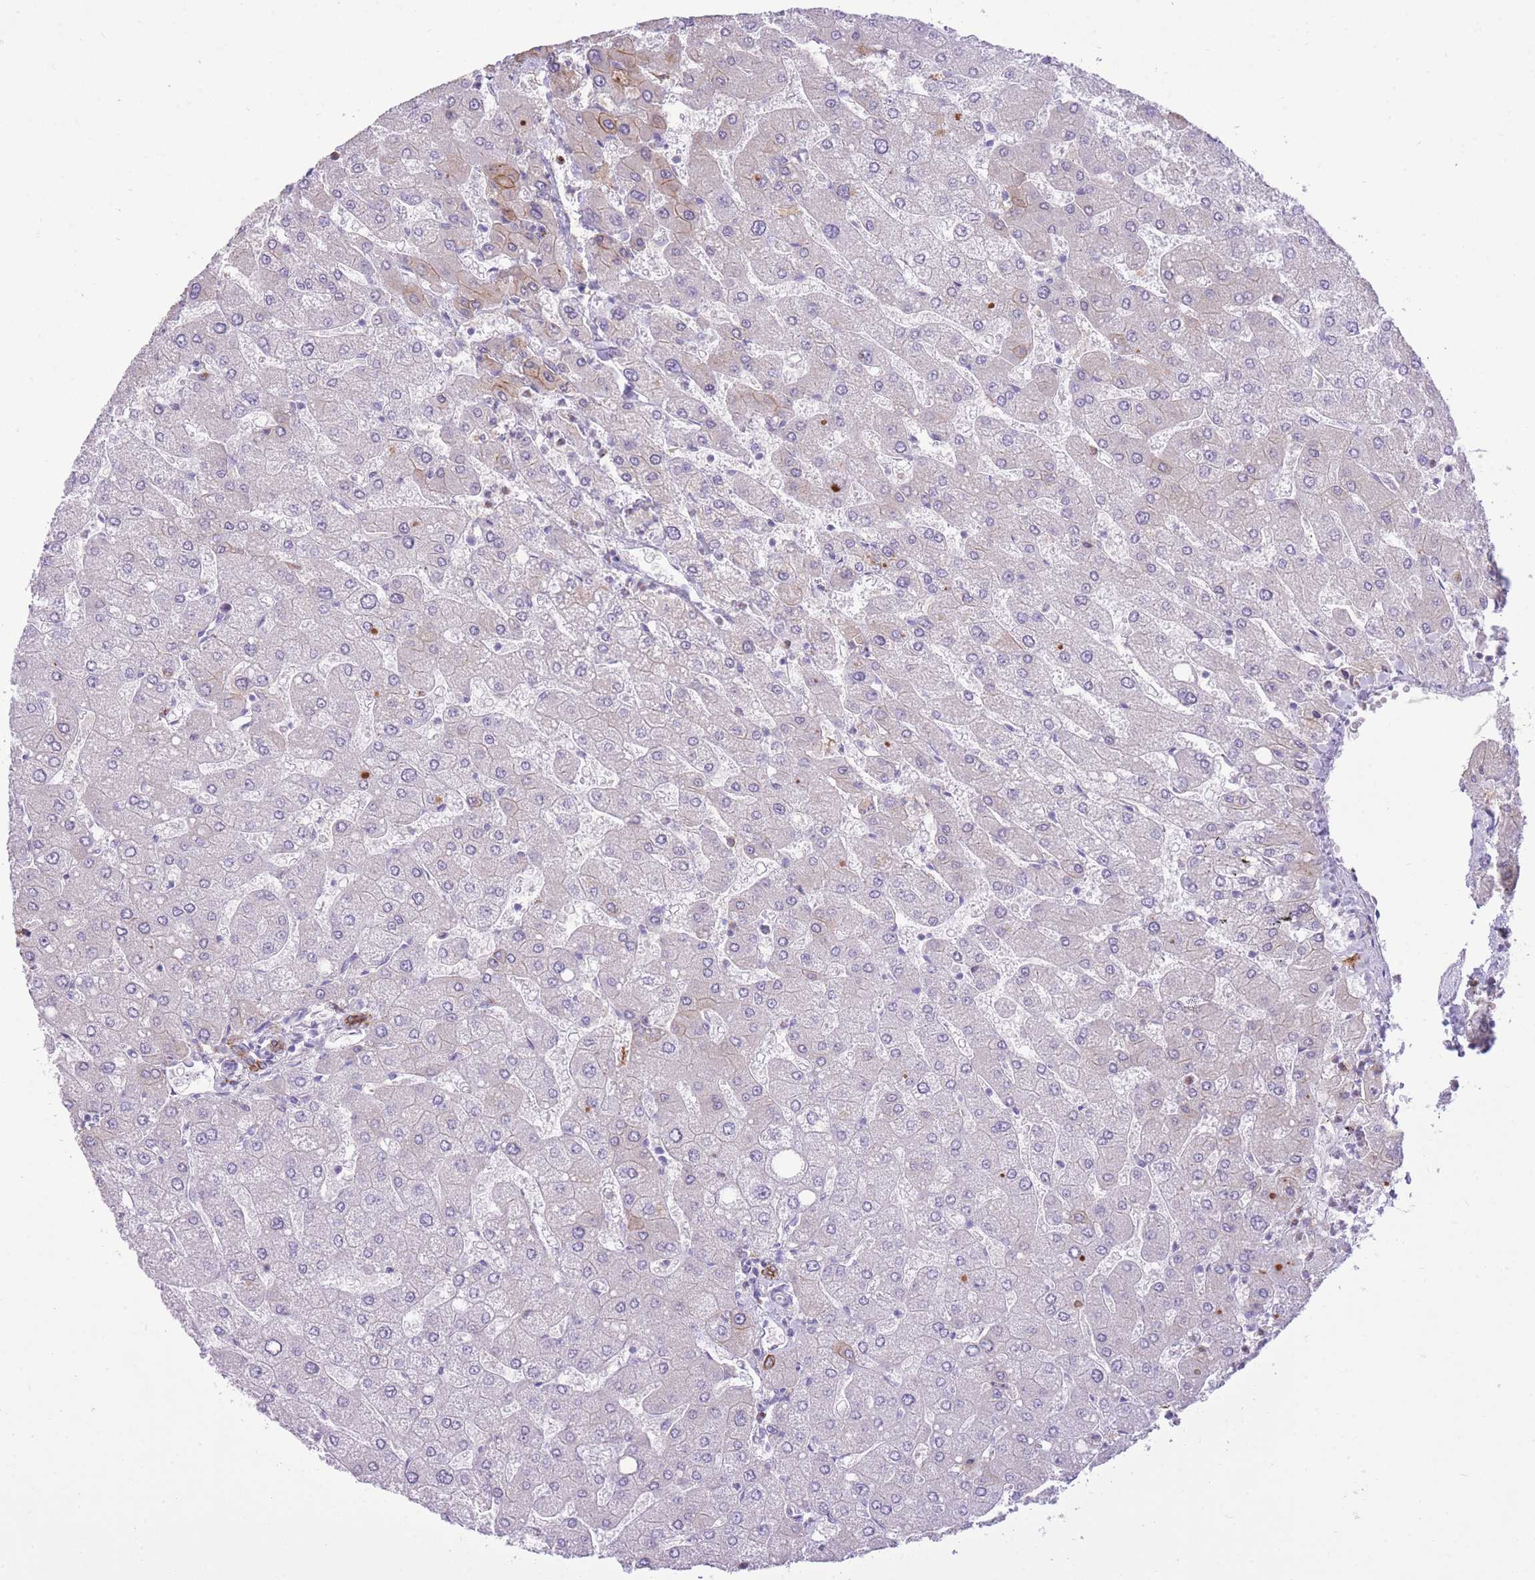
{"staining": {"intensity": "moderate", "quantity": ">75%", "location": "cytoplasmic/membranous"}, "tissue": "liver", "cell_type": "Cholangiocytes", "image_type": "normal", "snomed": [{"axis": "morphology", "description": "Normal tissue, NOS"}, {"axis": "topography", "description": "Liver"}], "caption": "Brown immunohistochemical staining in benign liver reveals moderate cytoplasmic/membranous expression in approximately >75% of cholangiocytes.", "gene": "MEIS3", "patient": {"sex": "male", "age": 55}}